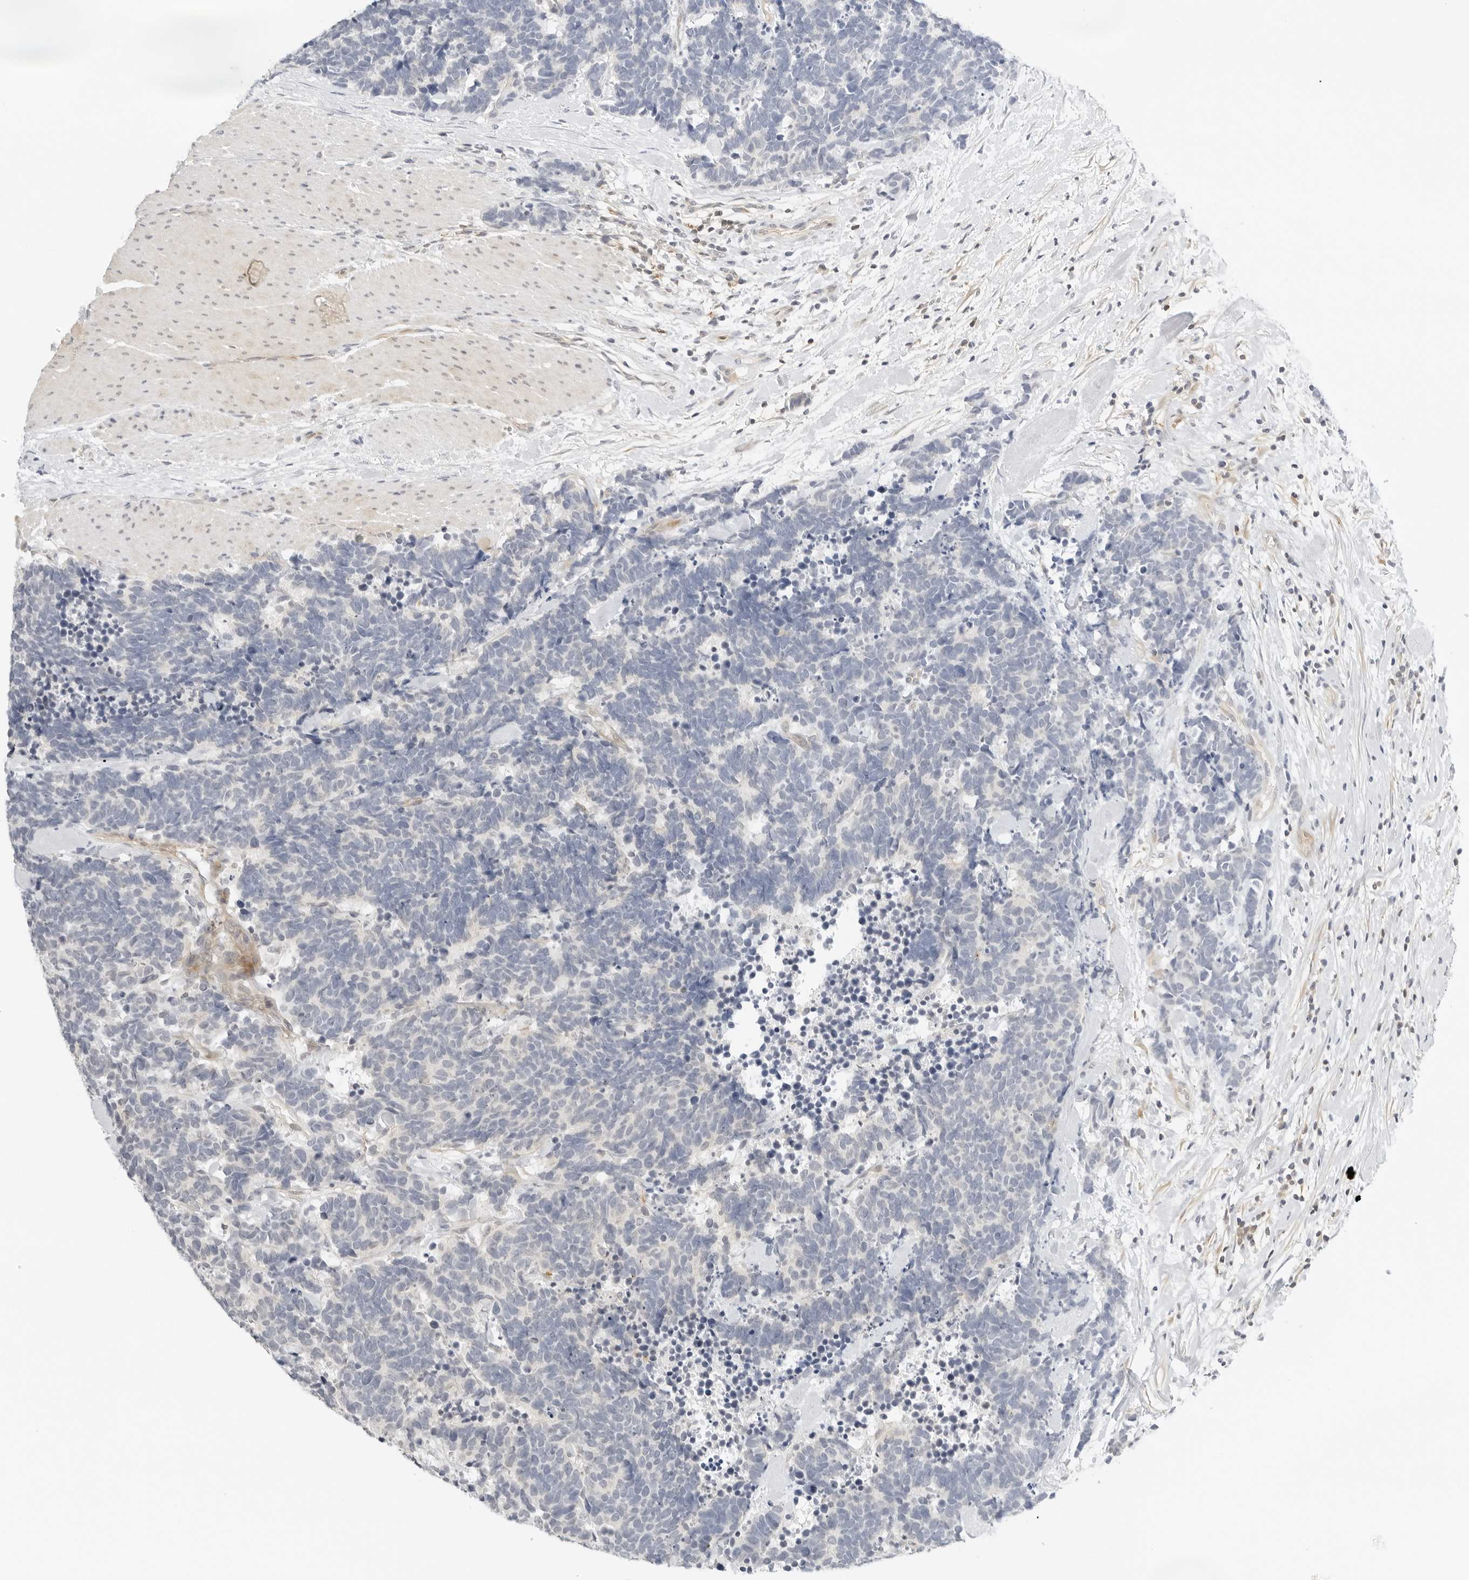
{"staining": {"intensity": "negative", "quantity": "none", "location": "none"}, "tissue": "carcinoid", "cell_type": "Tumor cells", "image_type": "cancer", "snomed": [{"axis": "morphology", "description": "Carcinoma, NOS"}, {"axis": "morphology", "description": "Carcinoid, malignant, NOS"}, {"axis": "topography", "description": "Urinary bladder"}], "caption": "Human carcinoma stained for a protein using immunohistochemistry demonstrates no staining in tumor cells.", "gene": "OSCP1", "patient": {"sex": "male", "age": 57}}